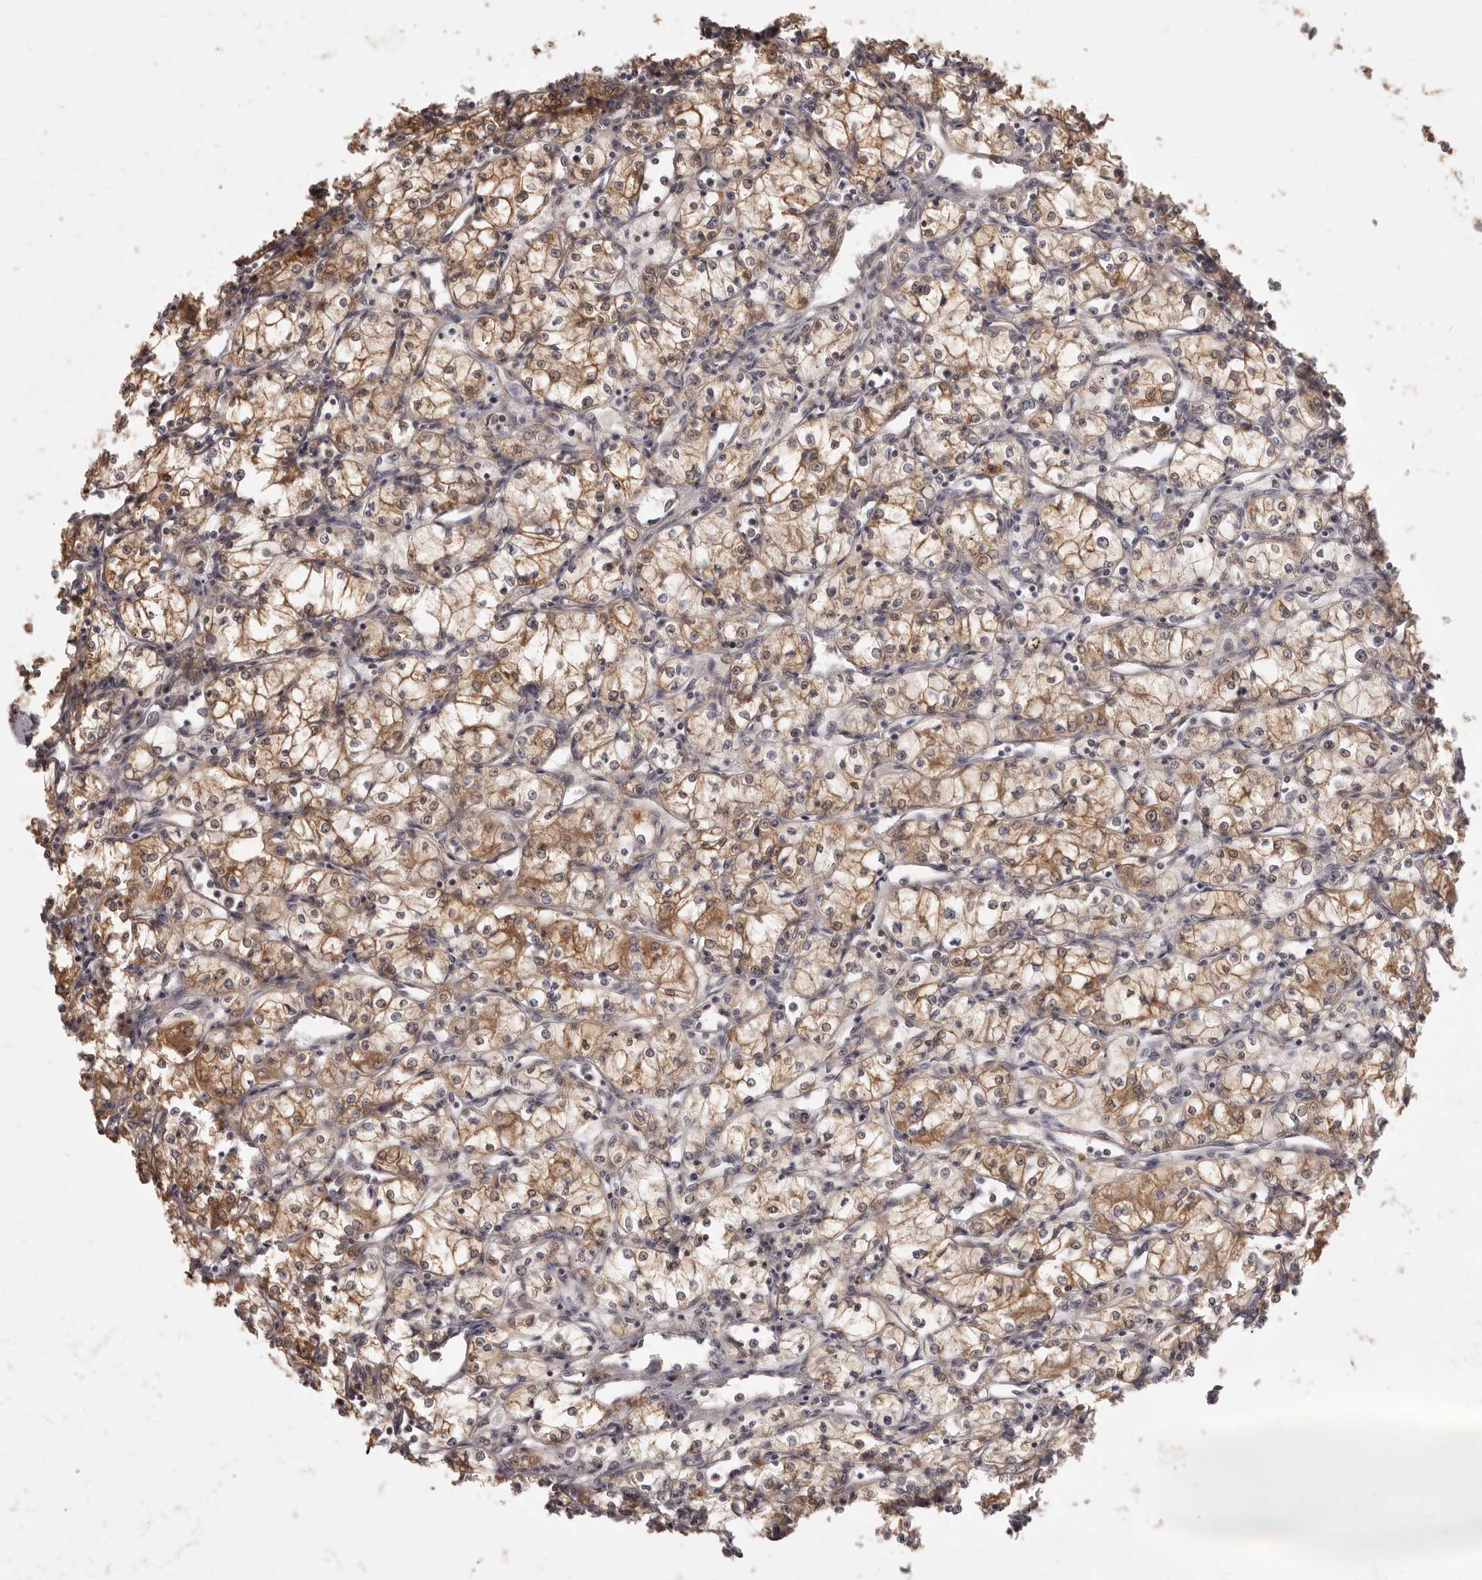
{"staining": {"intensity": "moderate", "quantity": ">75%", "location": "cytoplasmic/membranous"}, "tissue": "renal cancer", "cell_type": "Tumor cells", "image_type": "cancer", "snomed": [{"axis": "morphology", "description": "Adenocarcinoma, NOS"}, {"axis": "topography", "description": "Kidney"}], "caption": "Immunohistochemistry (IHC) (DAB (3,3'-diaminobenzidine)) staining of human renal cancer (adenocarcinoma) displays moderate cytoplasmic/membranous protein staining in approximately >75% of tumor cells.", "gene": "TSPAN13", "patient": {"sex": "male", "age": 59}}